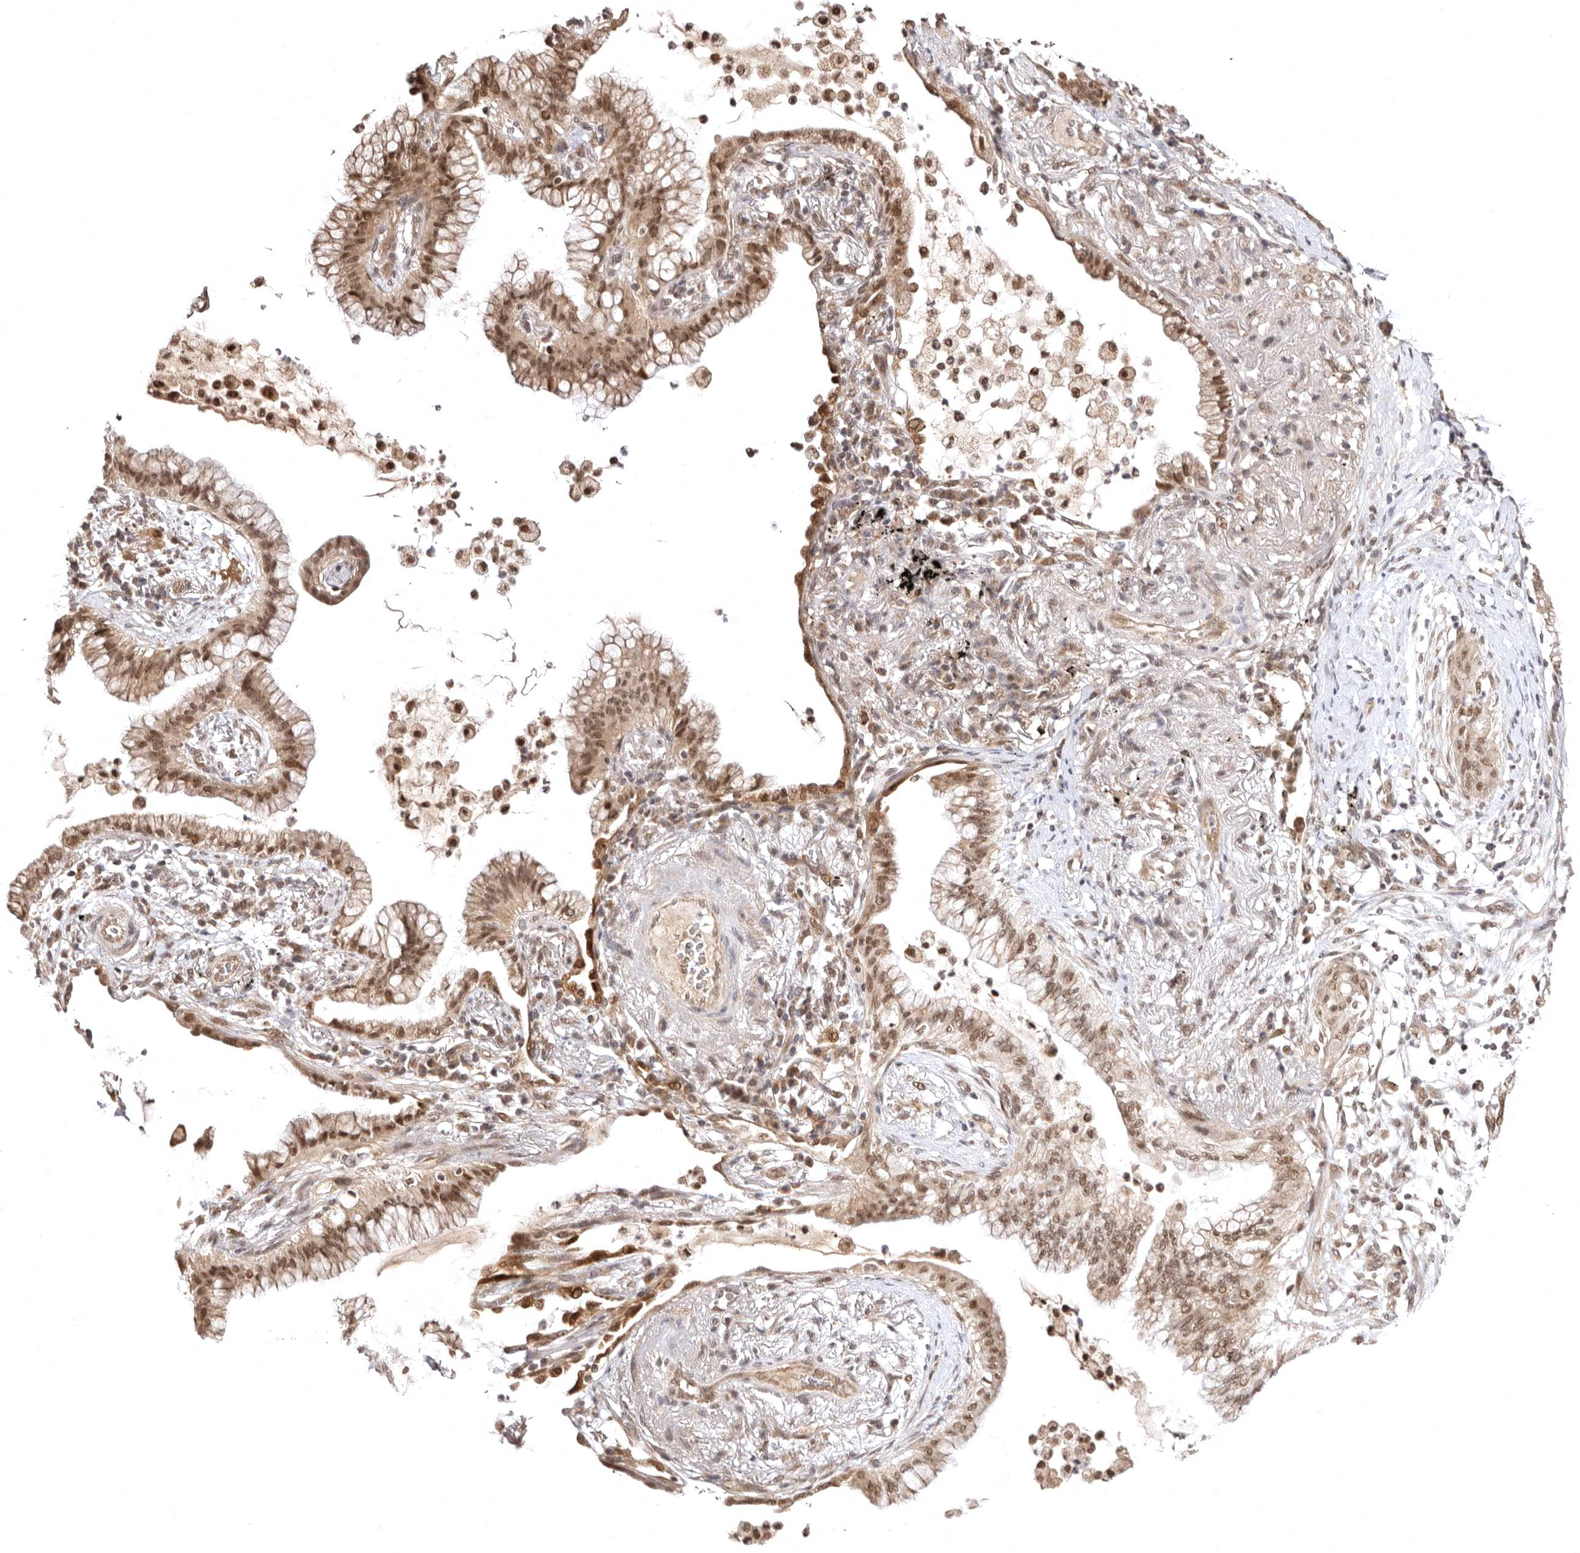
{"staining": {"intensity": "moderate", "quantity": ">75%", "location": "cytoplasmic/membranous,nuclear"}, "tissue": "lung cancer", "cell_type": "Tumor cells", "image_type": "cancer", "snomed": [{"axis": "morphology", "description": "Adenocarcinoma, NOS"}, {"axis": "topography", "description": "Lung"}], "caption": "Lung cancer (adenocarcinoma) stained with a protein marker exhibits moderate staining in tumor cells.", "gene": "MED8", "patient": {"sex": "female", "age": 70}}